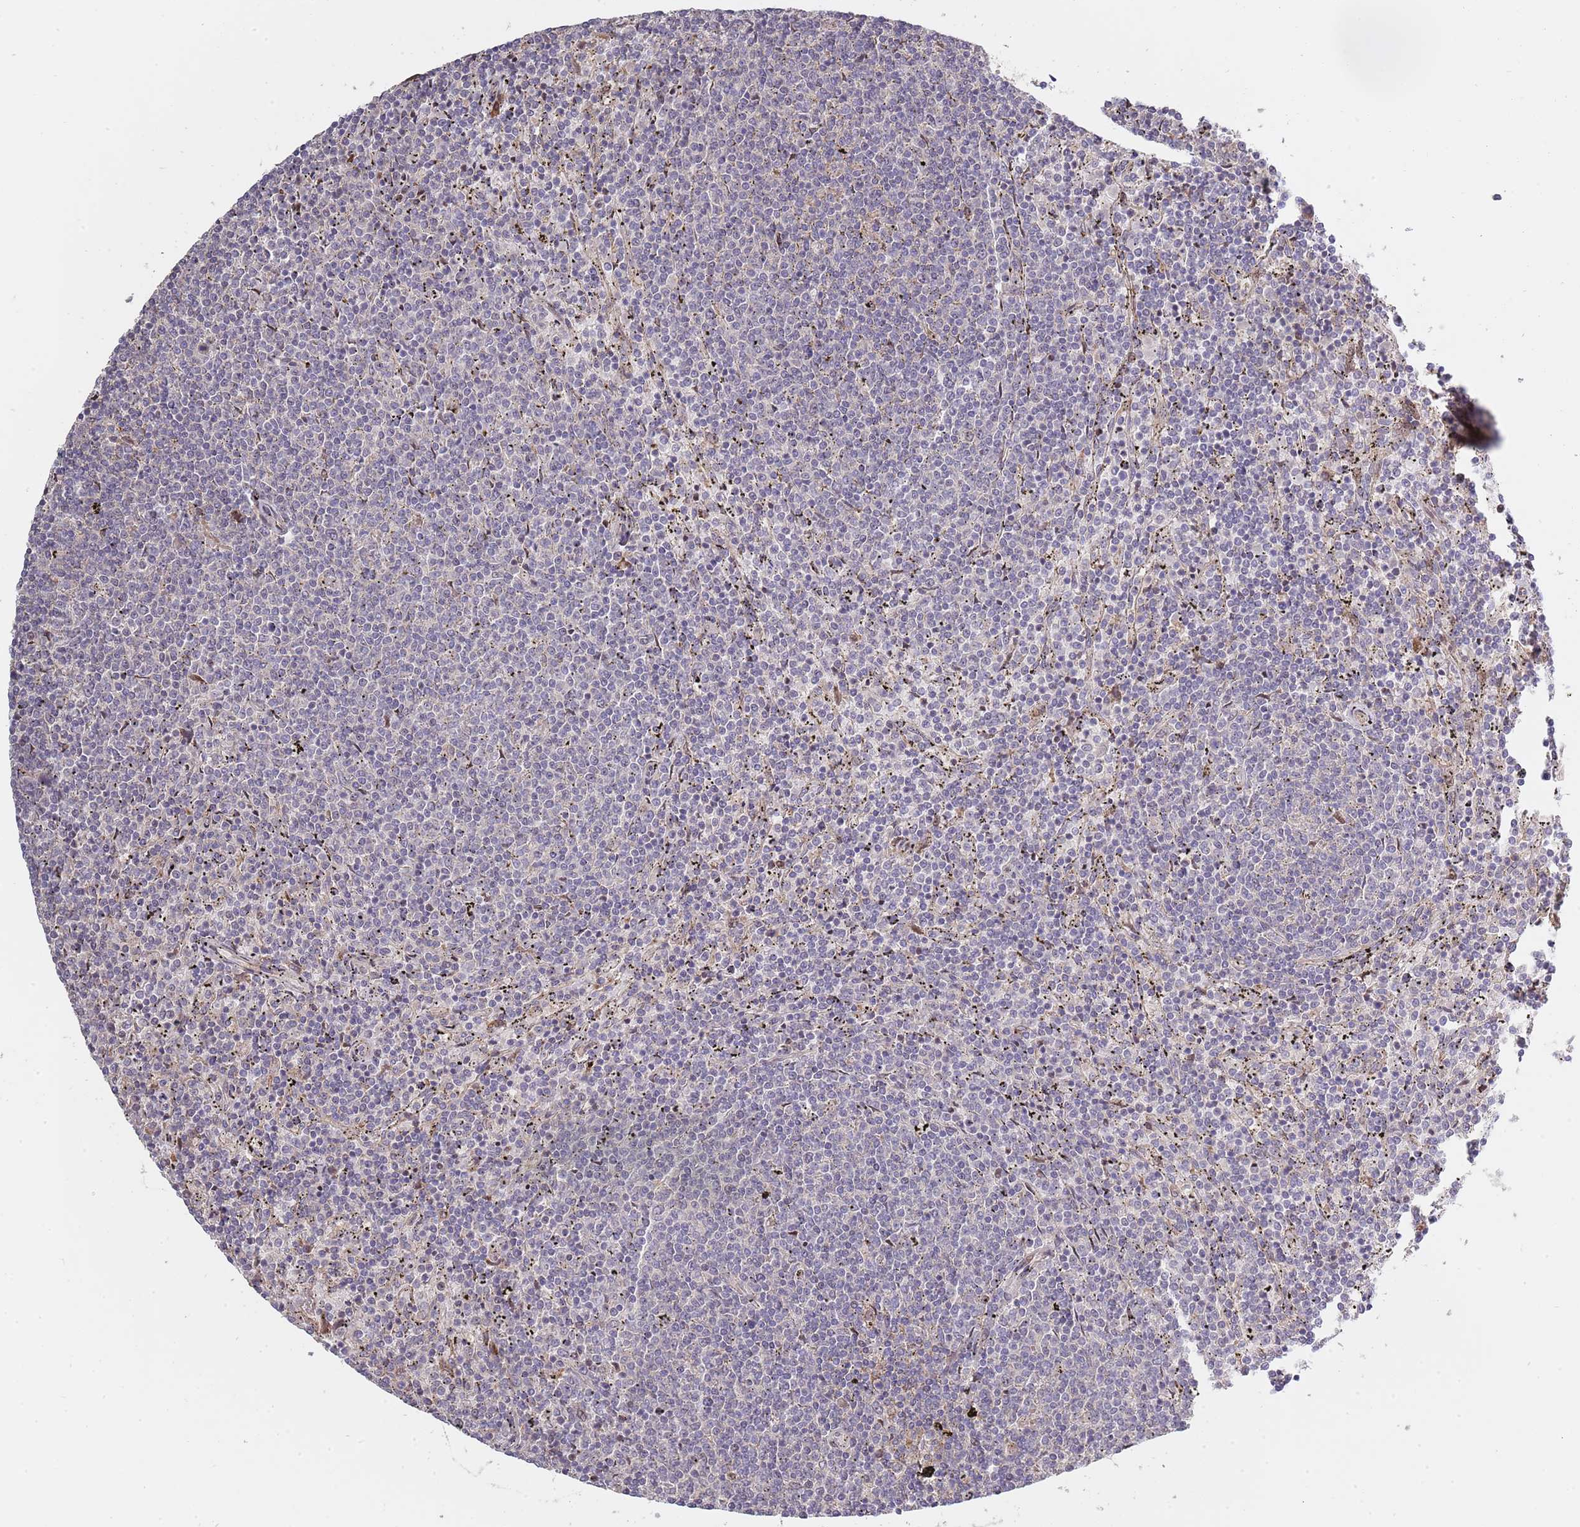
{"staining": {"intensity": "negative", "quantity": "none", "location": "none"}, "tissue": "lymphoma", "cell_type": "Tumor cells", "image_type": "cancer", "snomed": [{"axis": "morphology", "description": "Malignant lymphoma, non-Hodgkin's type, Low grade"}, {"axis": "topography", "description": "Spleen"}], "caption": "High magnification brightfield microscopy of lymphoma stained with DAB (brown) and counterstained with hematoxylin (blue): tumor cells show no significant positivity.", "gene": "SYNDIG1L", "patient": {"sex": "female", "age": 50}}